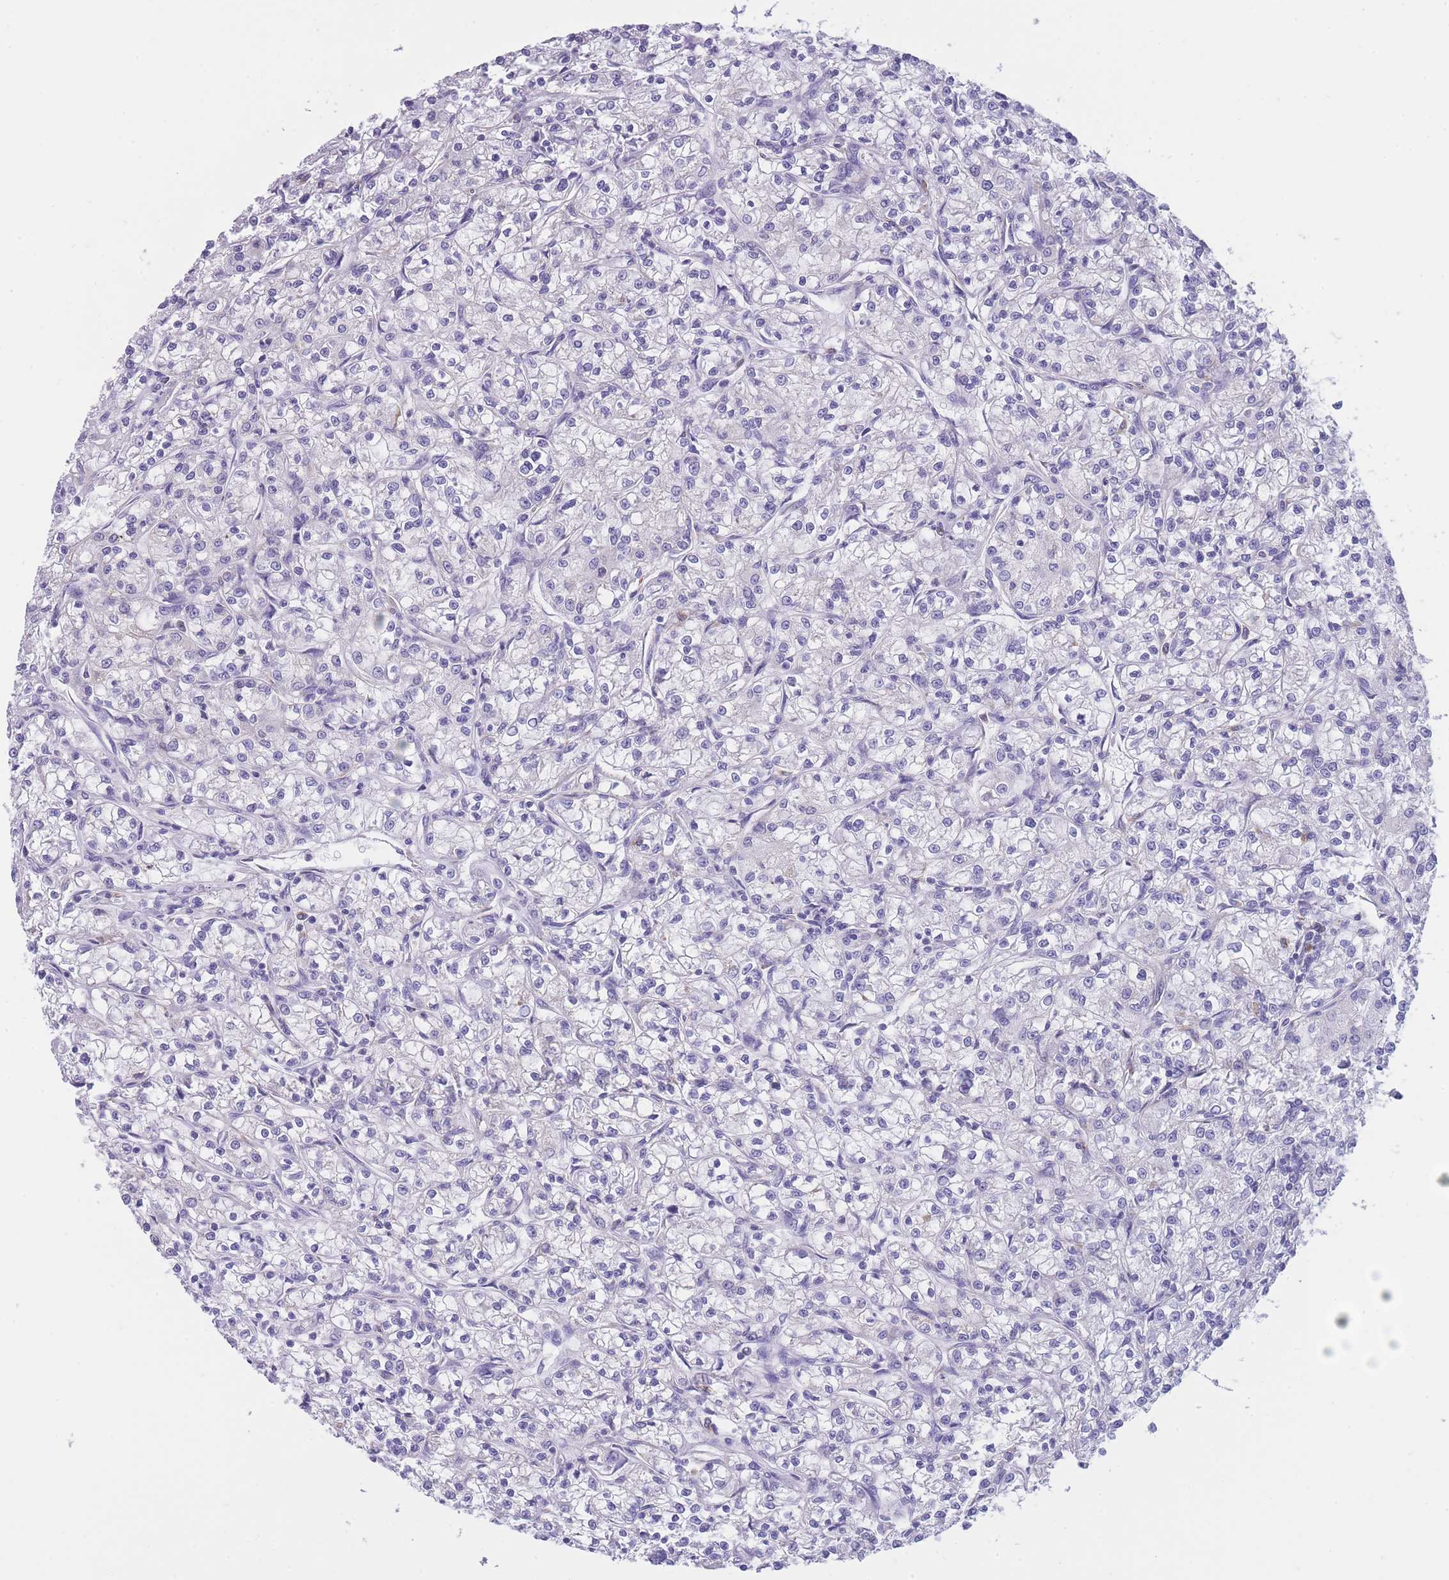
{"staining": {"intensity": "negative", "quantity": "none", "location": "none"}, "tissue": "renal cancer", "cell_type": "Tumor cells", "image_type": "cancer", "snomed": [{"axis": "morphology", "description": "Adenocarcinoma, NOS"}, {"axis": "topography", "description": "Kidney"}], "caption": "Immunohistochemistry of renal adenocarcinoma exhibits no positivity in tumor cells.", "gene": "ZNF662", "patient": {"sex": "female", "age": 59}}